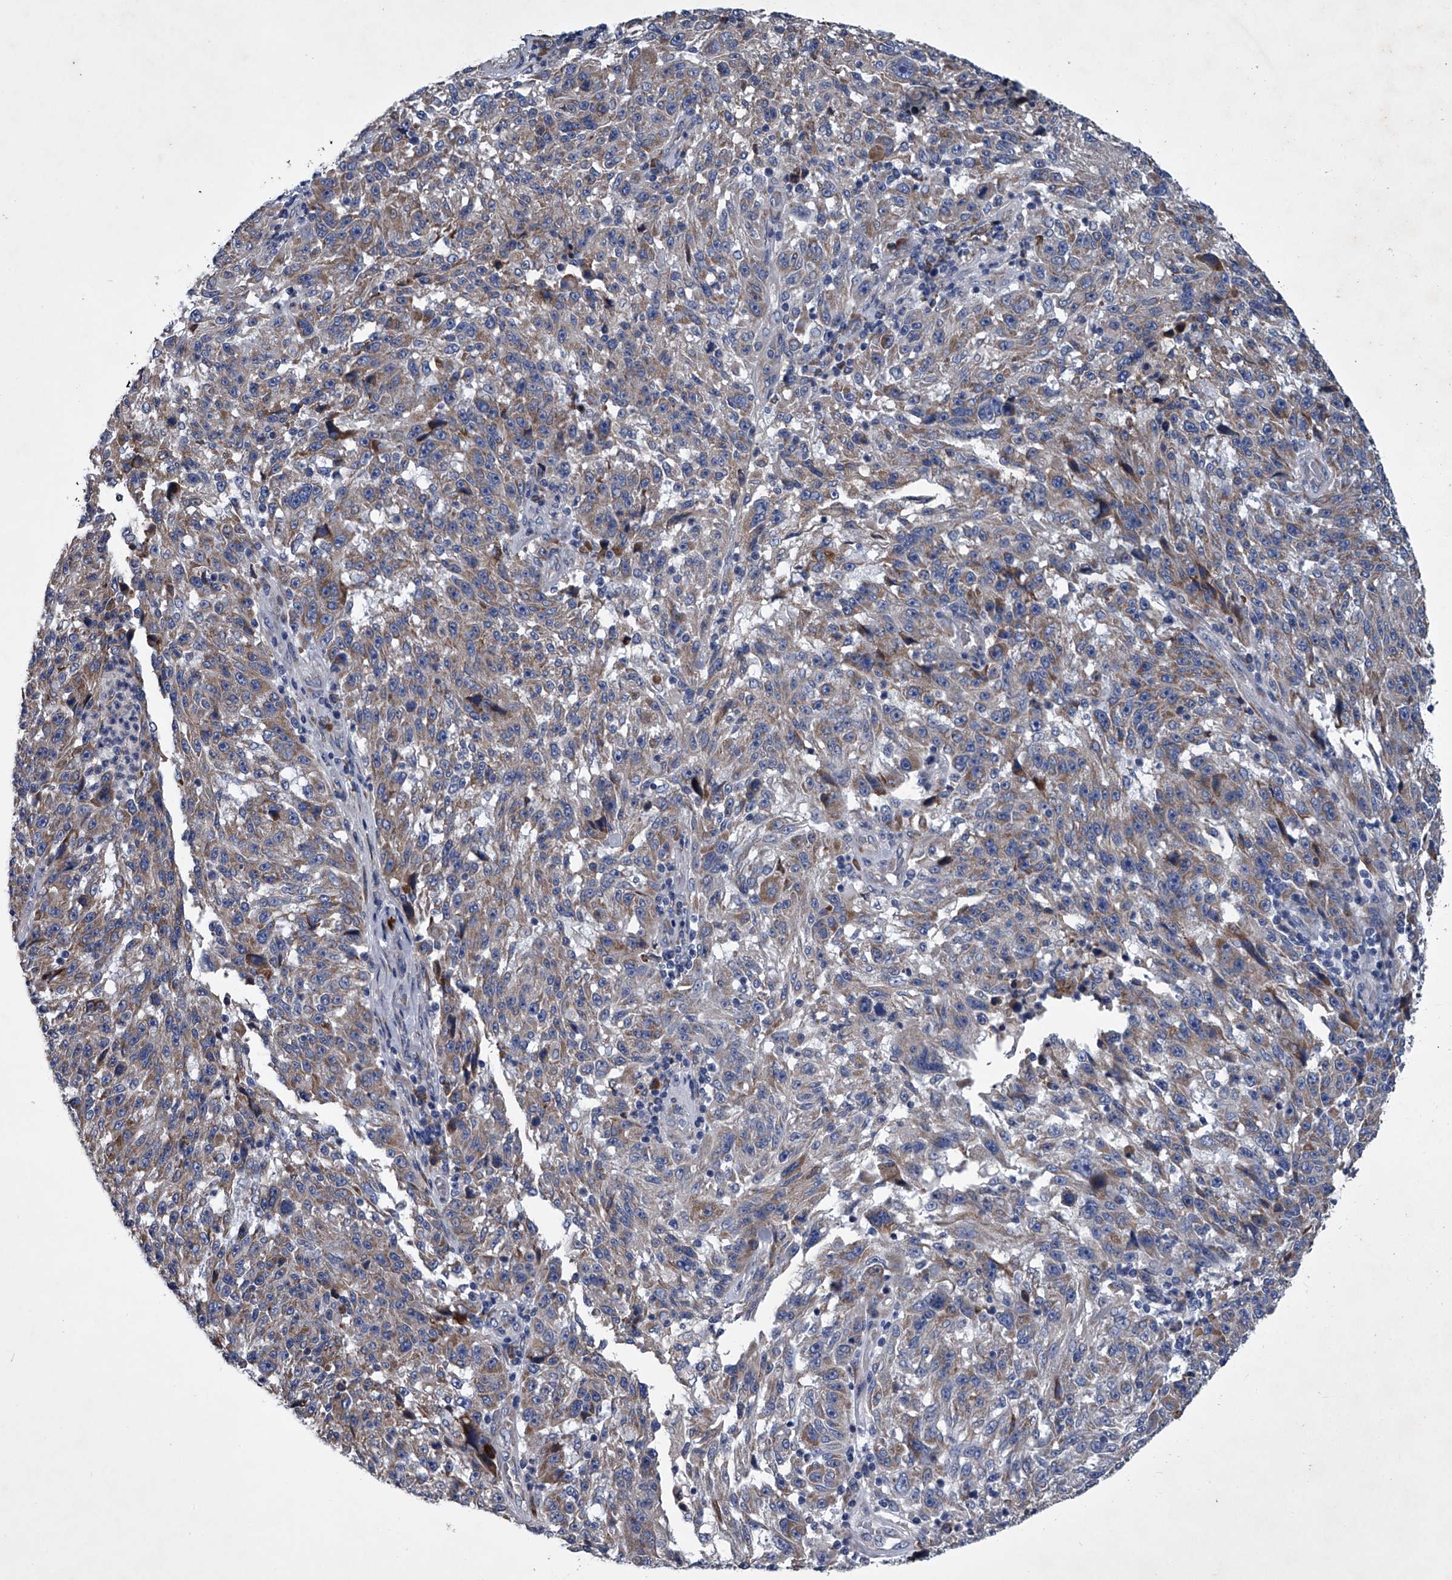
{"staining": {"intensity": "weak", "quantity": "<25%", "location": "cytoplasmic/membranous"}, "tissue": "melanoma", "cell_type": "Tumor cells", "image_type": "cancer", "snomed": [{"axis": "morphology", "description": "Malignant melanoma, NOS"}, {"axis": "topography", "description": "Skin"}], "caption": "This is an immunohistochemistry (IHC) photomicrograph of human malignant melanoma. There is no expression in tumor cells.", "gene": "ABCG1", "patient": {"sex": "male", "age": 53}}